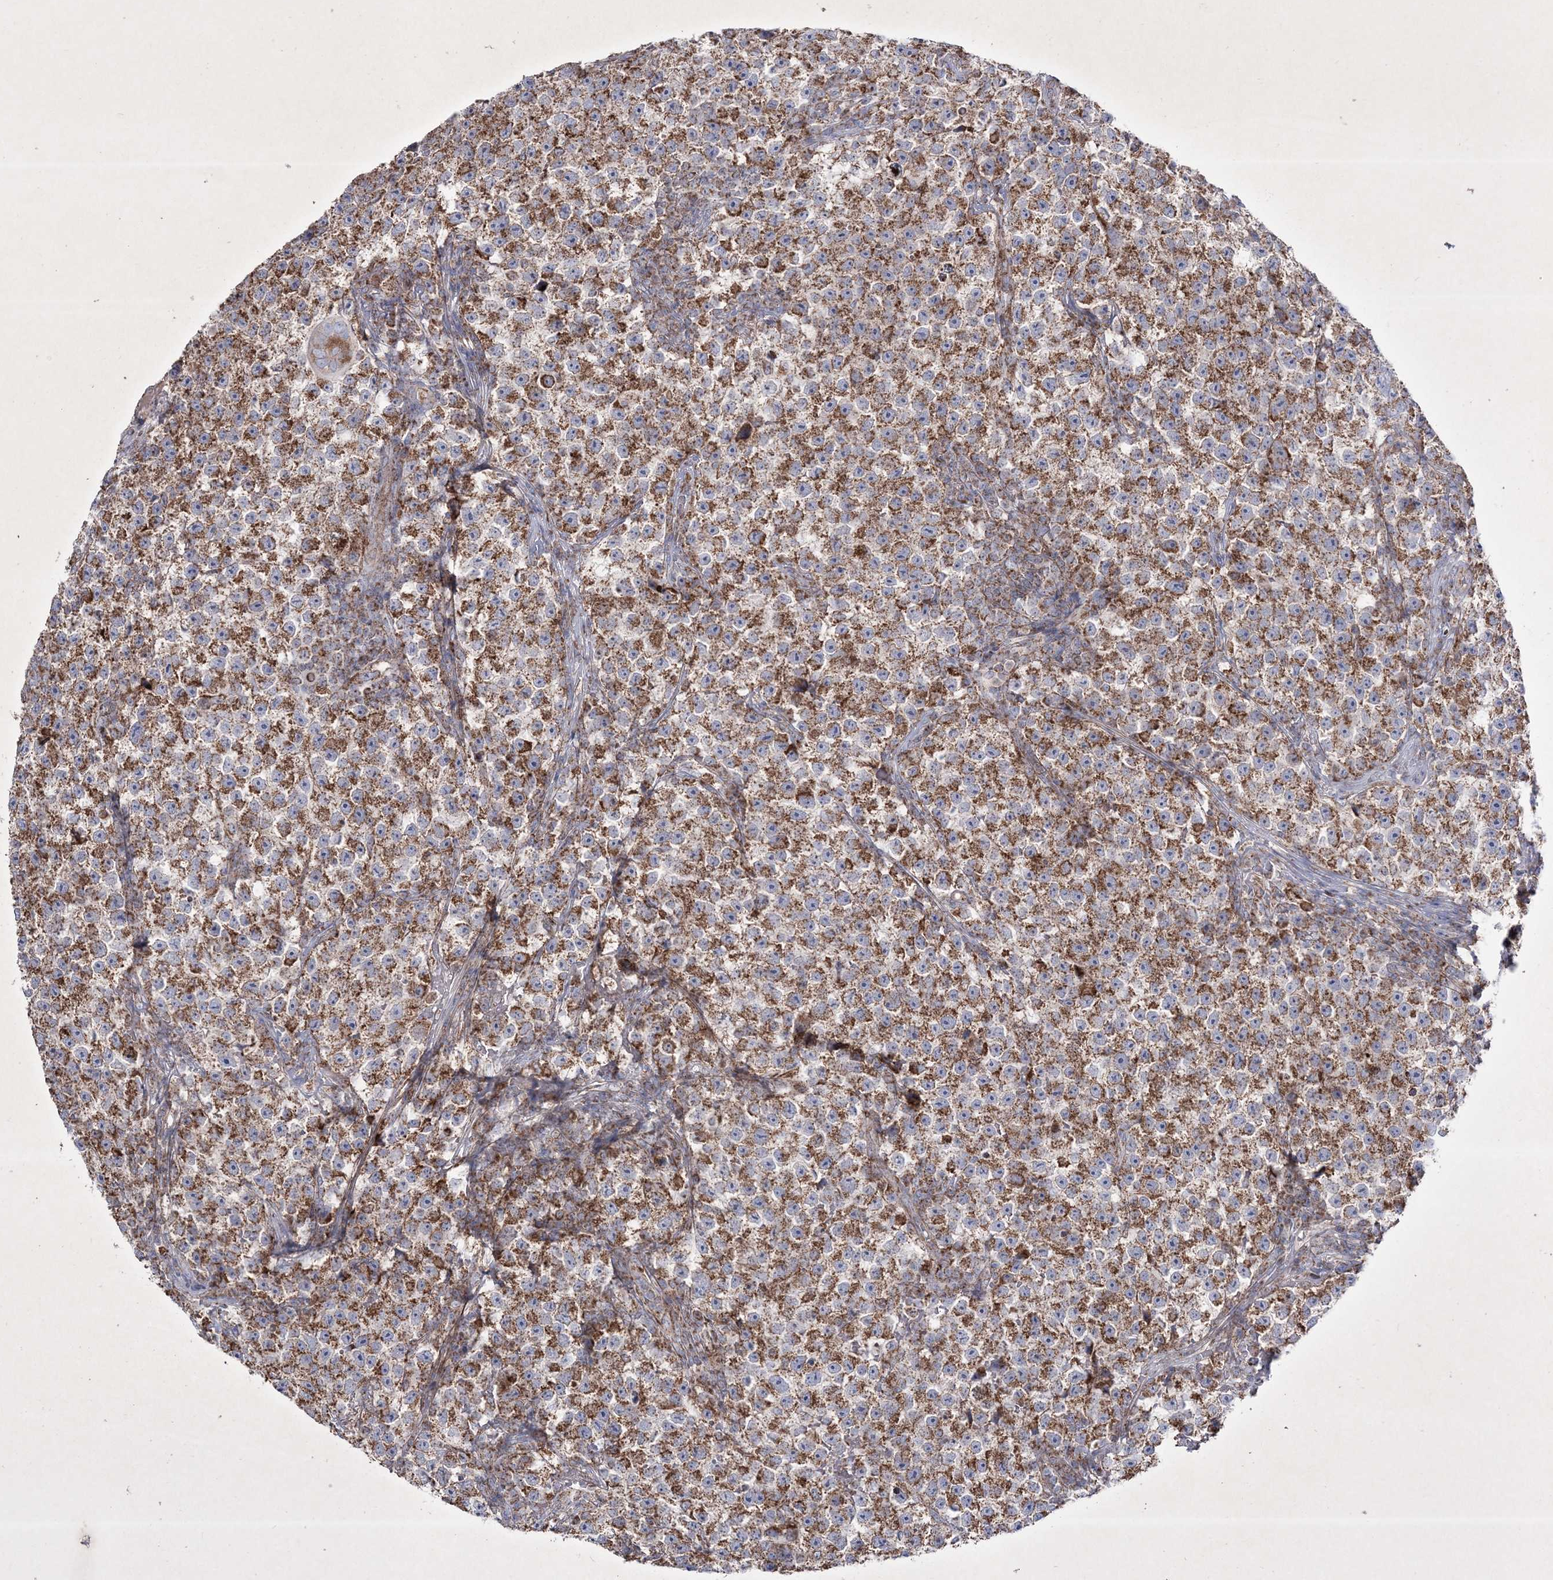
{"staining": {"intensity": "moderate", "quantity": ">75%", "location": "cytoplasmic/membranous"}, "tissue": "testis cancer", "cell_type": "Tumor cells", "image_type": "cancer", "snomed": [{"axis": "morphology", "description": "Seminoma, NOS"}, {"axis": "topography", "description": "Testis"}], "caption": "Immunohistochemical staining of testis seminoma shows medium levels of moderate cytoplasmic/membranous protein staining in approximately >75% of tumor cells.", "gene": "RICTOR", "patient": {"sex": "male", "age": 22}}